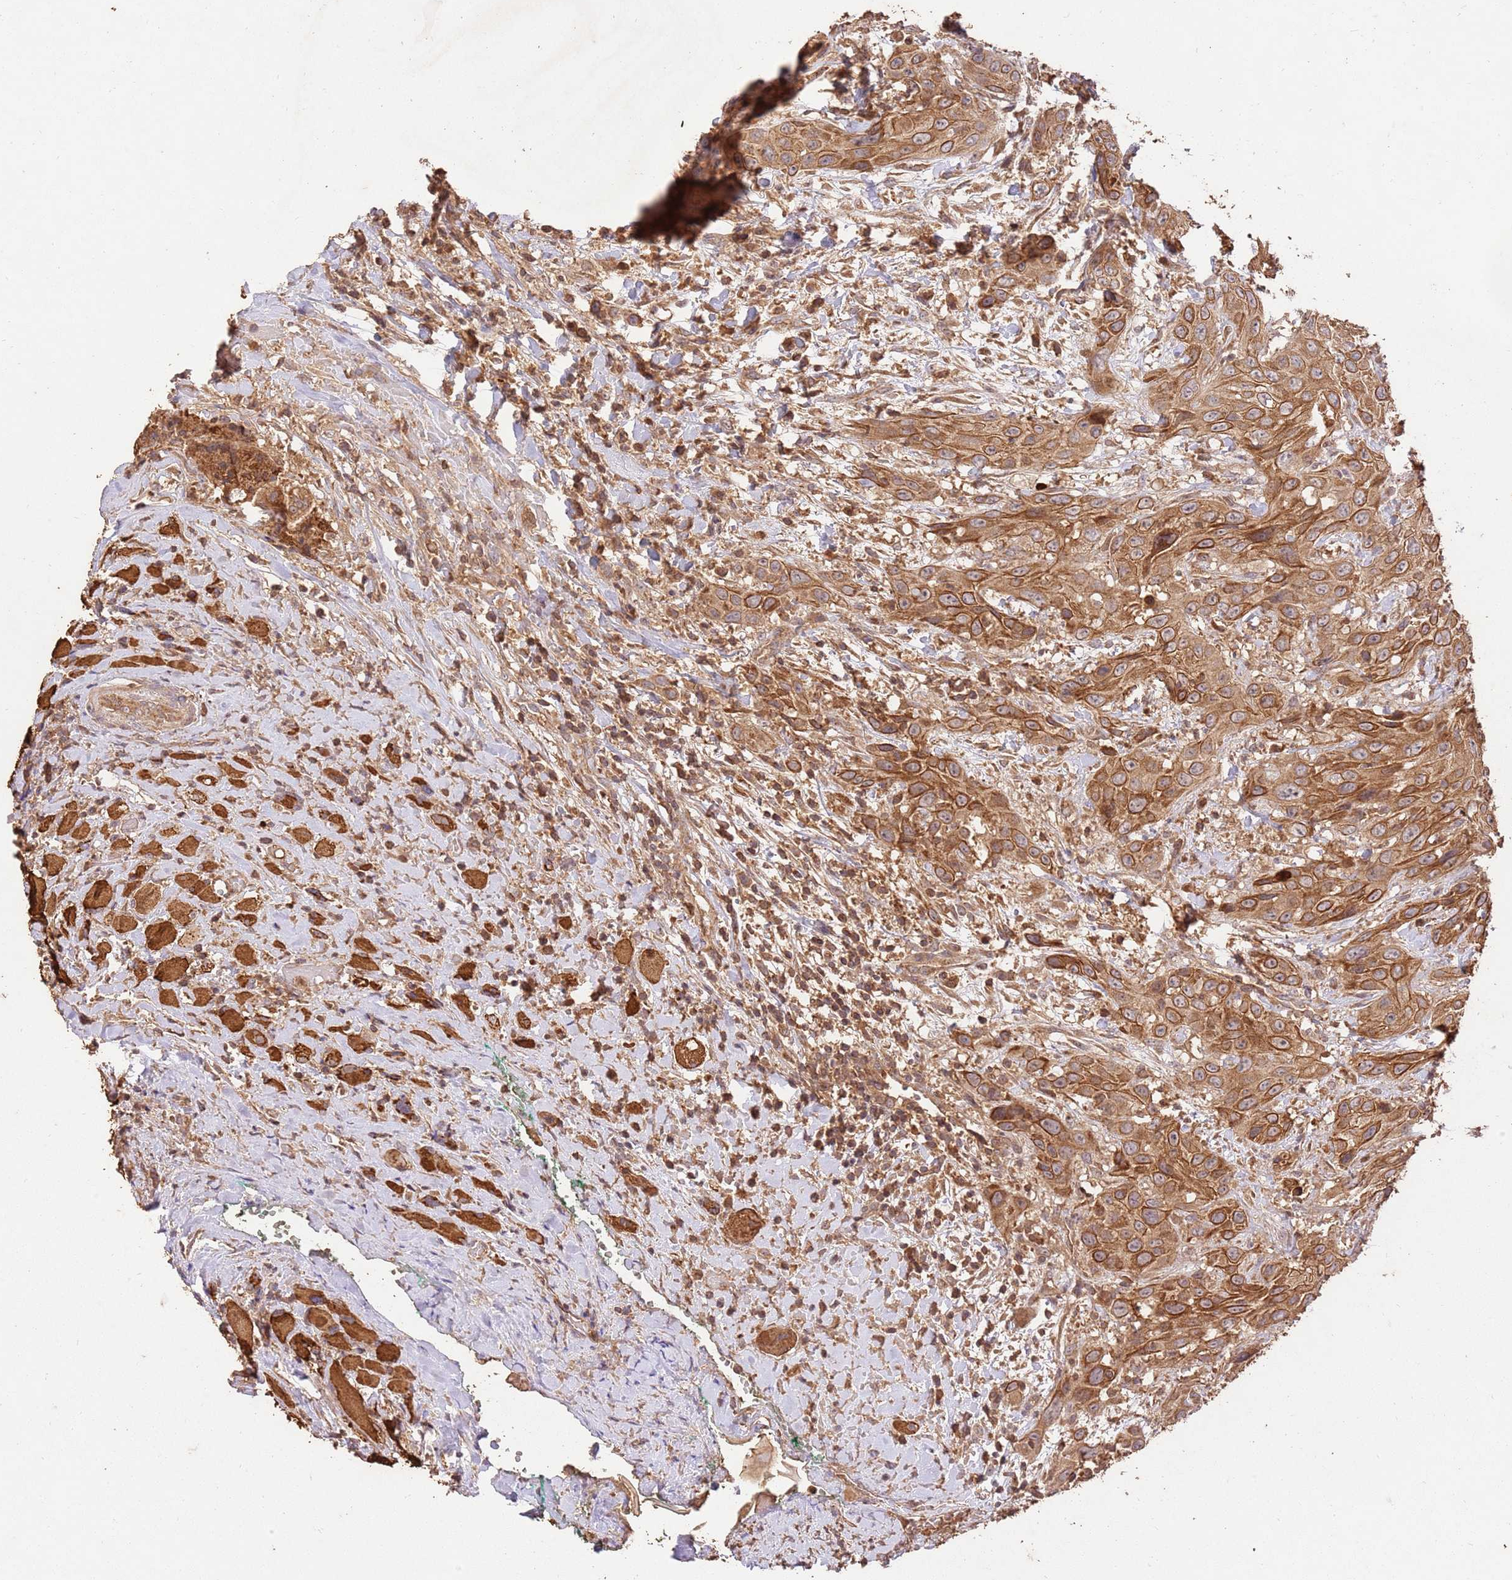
{"staining": {"intensity": "moderate", "quantity": ">75%", "location": "cytoplasmic/membranous"}, "tissue": "head and neck cancer", "cell_type": "Tumor cells", "image_type": "cancer", "snomed": [{"axis": "morphology", "description": "Squamous cell carcinoma, NOS"}, {"axis": "topography", "description": "Head-Neck"}], "caption": "Immunohistochemistry (DAB) staining of head and neck cancer reveals moderate cytoplasmic/membranous protein staining in about >75% of tumor cells. (DAB = brown stain, brightfield microscopy at high magnification).", "gene": "LRRC28", "patient": {"sex": "male", "age": 81}}